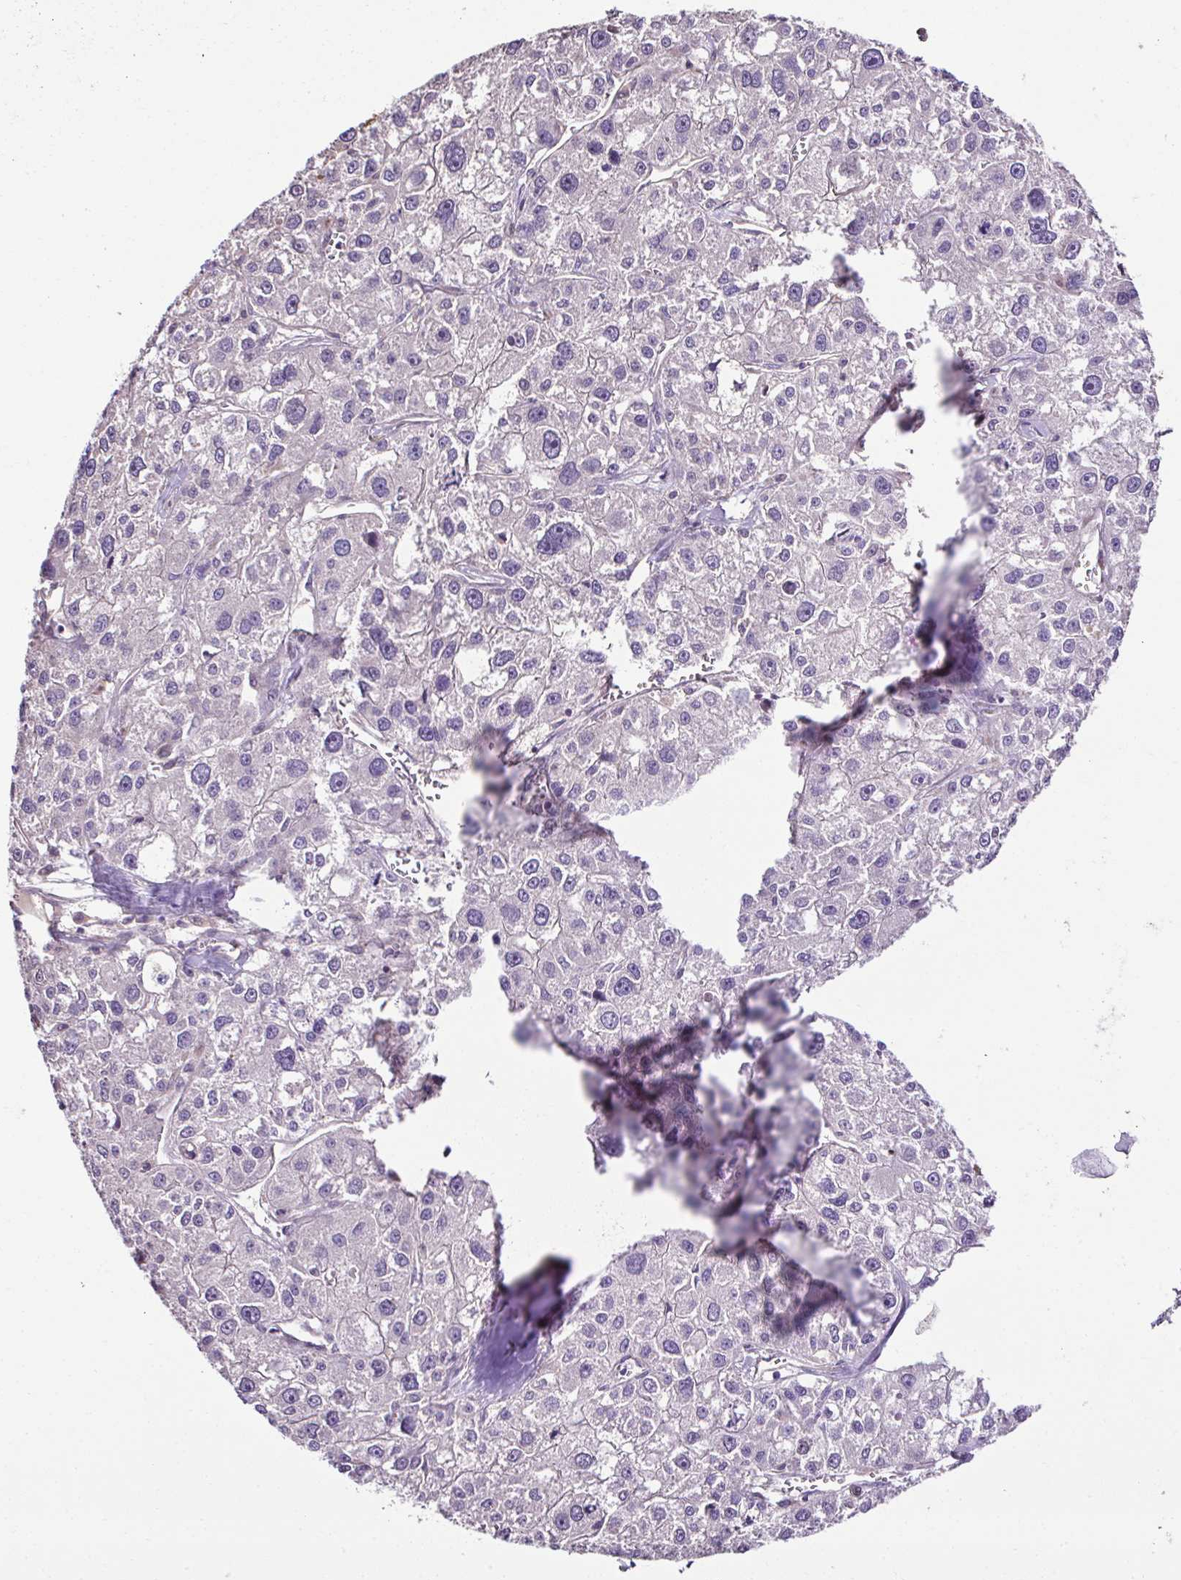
{"staining": {"intensity": "negative", "quantity": "none", "location": "none"}, "tissue": "liver cancer", "cell_type": "Tumor cells", "image_type": "cancer", "snomed": [{"axis": "morphology", "description": "Carcinoma, Hepatocellular, NOS"}, {"axis": "topography", "description": "Liver"}], "caption": "There is no significant expression in tumor cells of liver cancer. Nuclei are stained in blue.", "gene": "CCDC85C", "patient": {"sex": "male", "age": 73}}